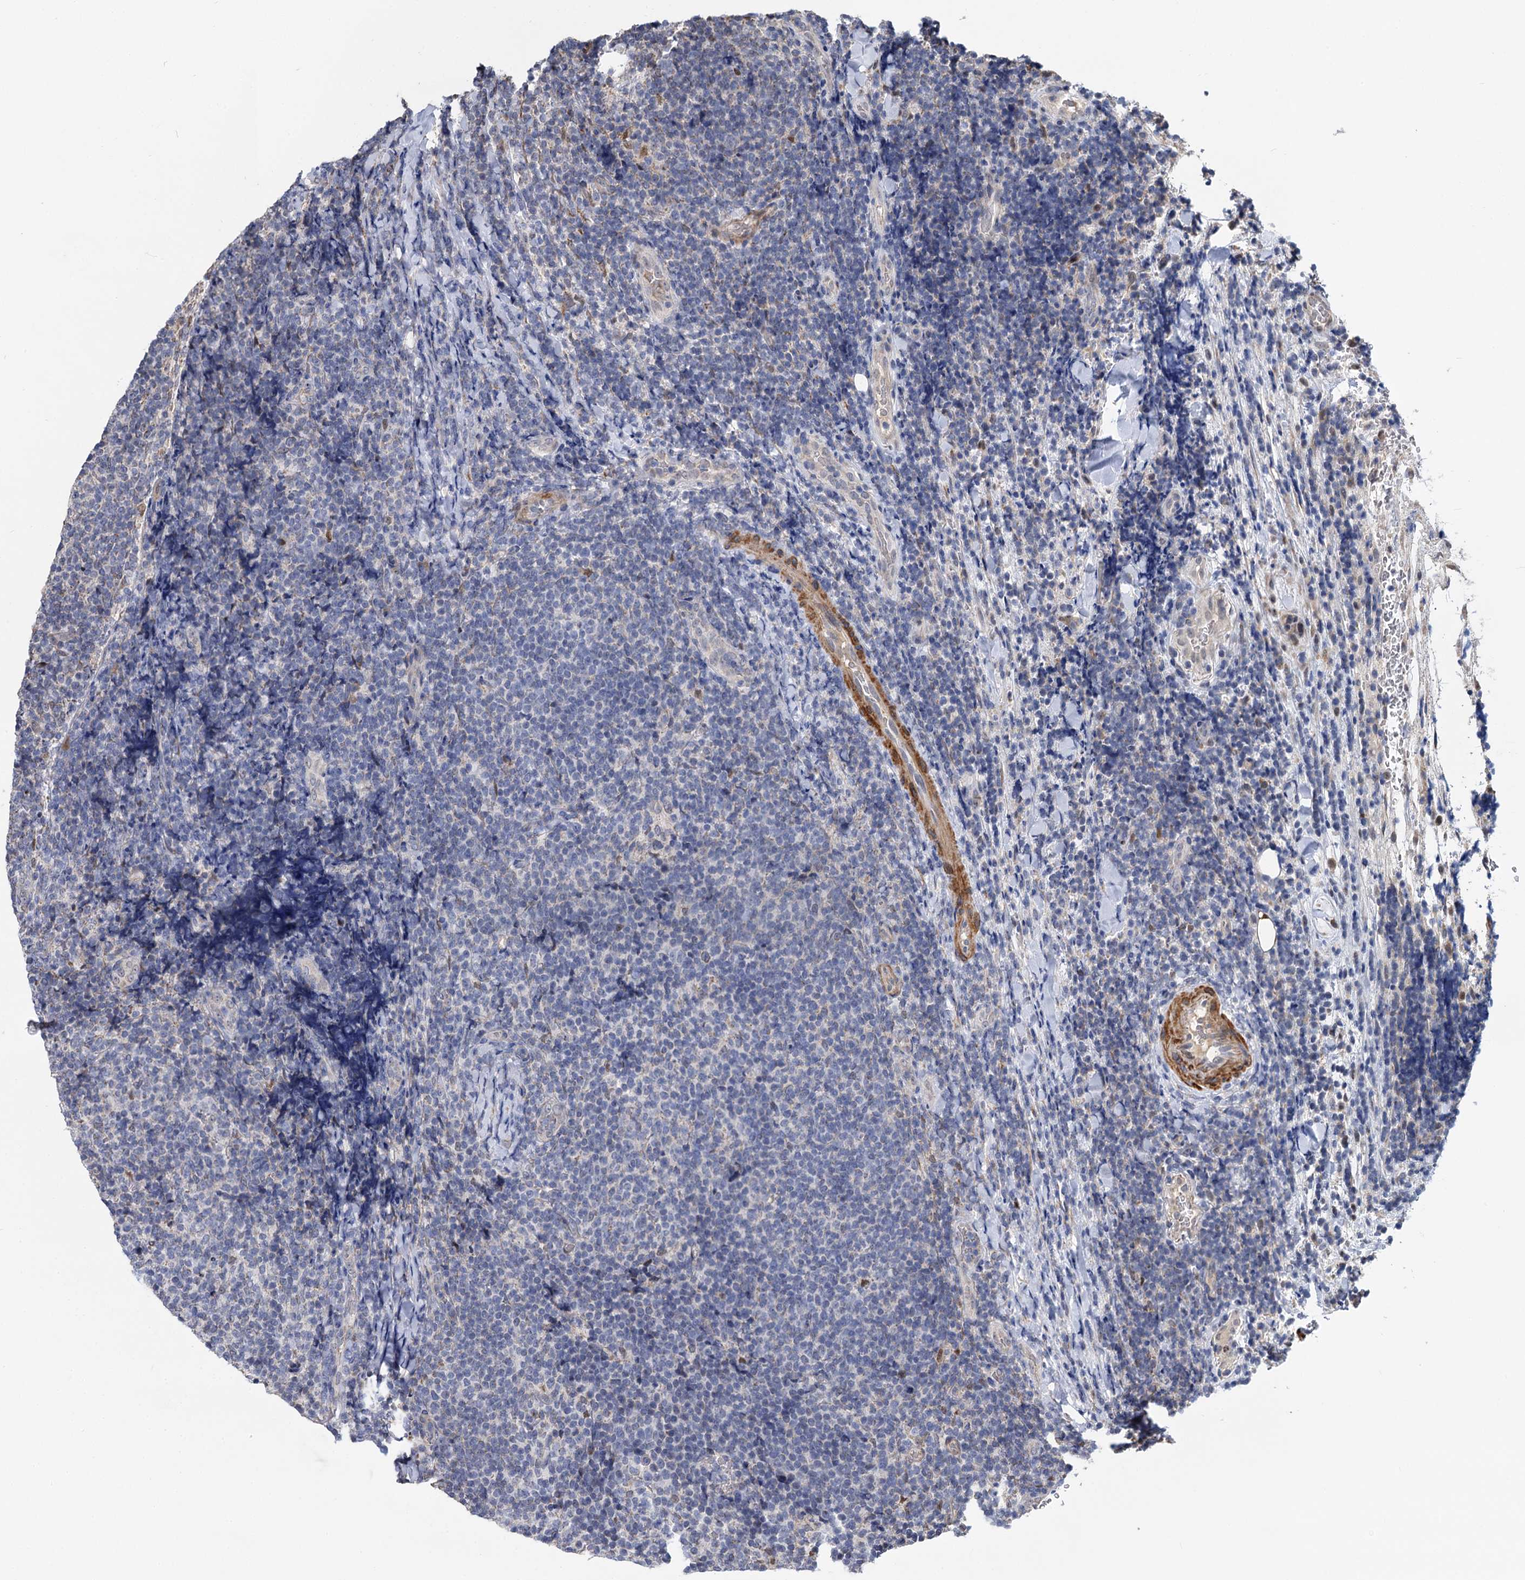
{"staining": {"intensity": "negative", "quantity": "none", "location": "none"}, "tissue": "lymphoma", "cell_type": "Tumor cells", "image_type": "cancer", "snomed": [{"axis": "morphology", "description": "Malignant lymphoma, non-Hodgkin's type, Low grade"}, {"axis": "topography", "description": "Lymph node"}], "caption": "A photomicrograph of human lymphoma is negative for staining in tumor cells.", "gene": "ALKBH7", "patient": {"sex": "male", "age": 66}}